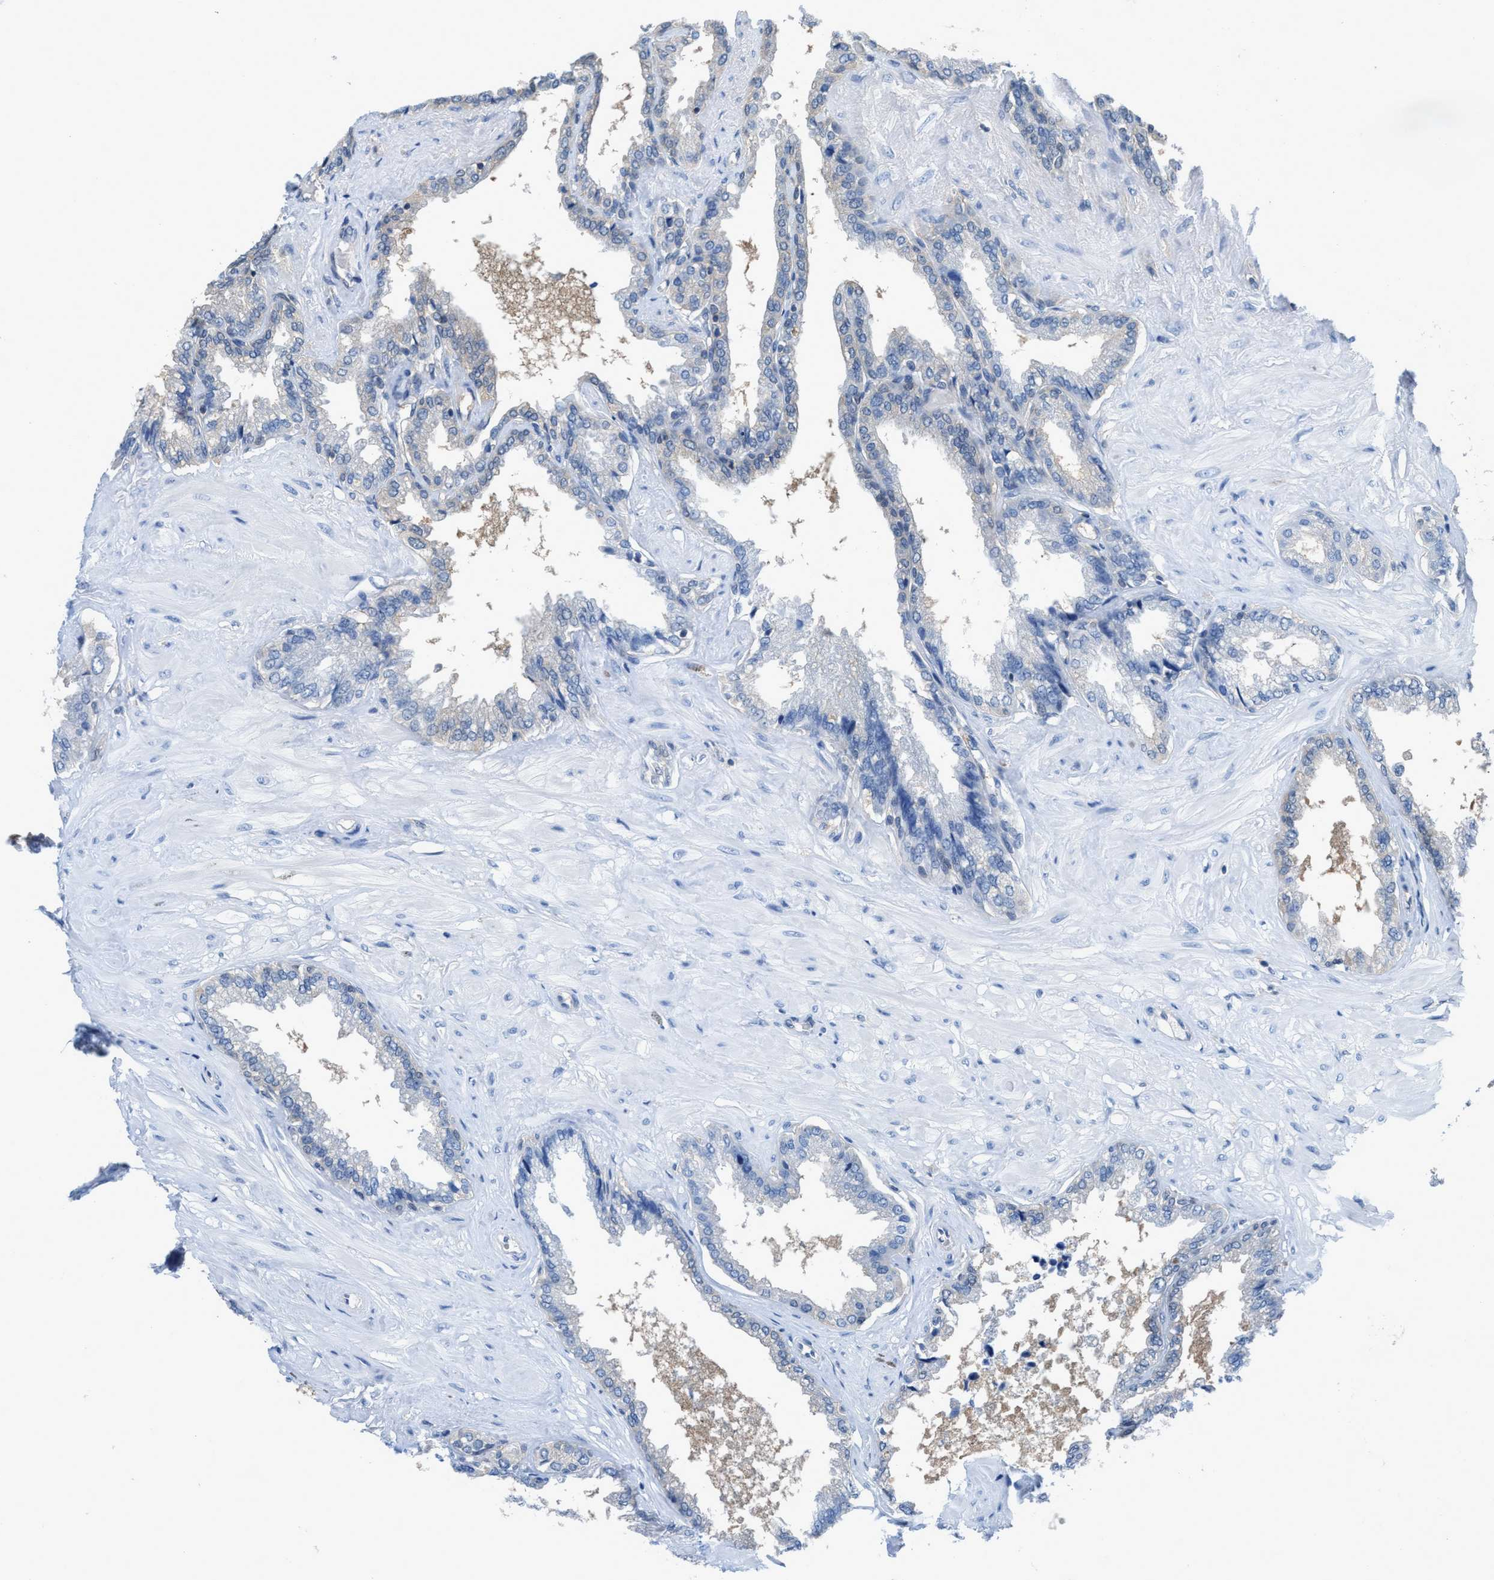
{"staining": {"intensity": "negative", "quantity": "none", "location": "none"}, "tissue": "seminal vesicle", "cell_type": "Glandular cells", "image_type": "normal", "snomed": [{"axis": "morphology", "description": "Normal tissue, NOS"}, {"axis": "topography", "description": "Seminal veicle"}], "caption": "Immunohistochemistry (IHC) of normal seminal vesicle shows no expression in glandular cells.", "gene": "NUDT5", "patient": {"sex": "male", "age": 46}}